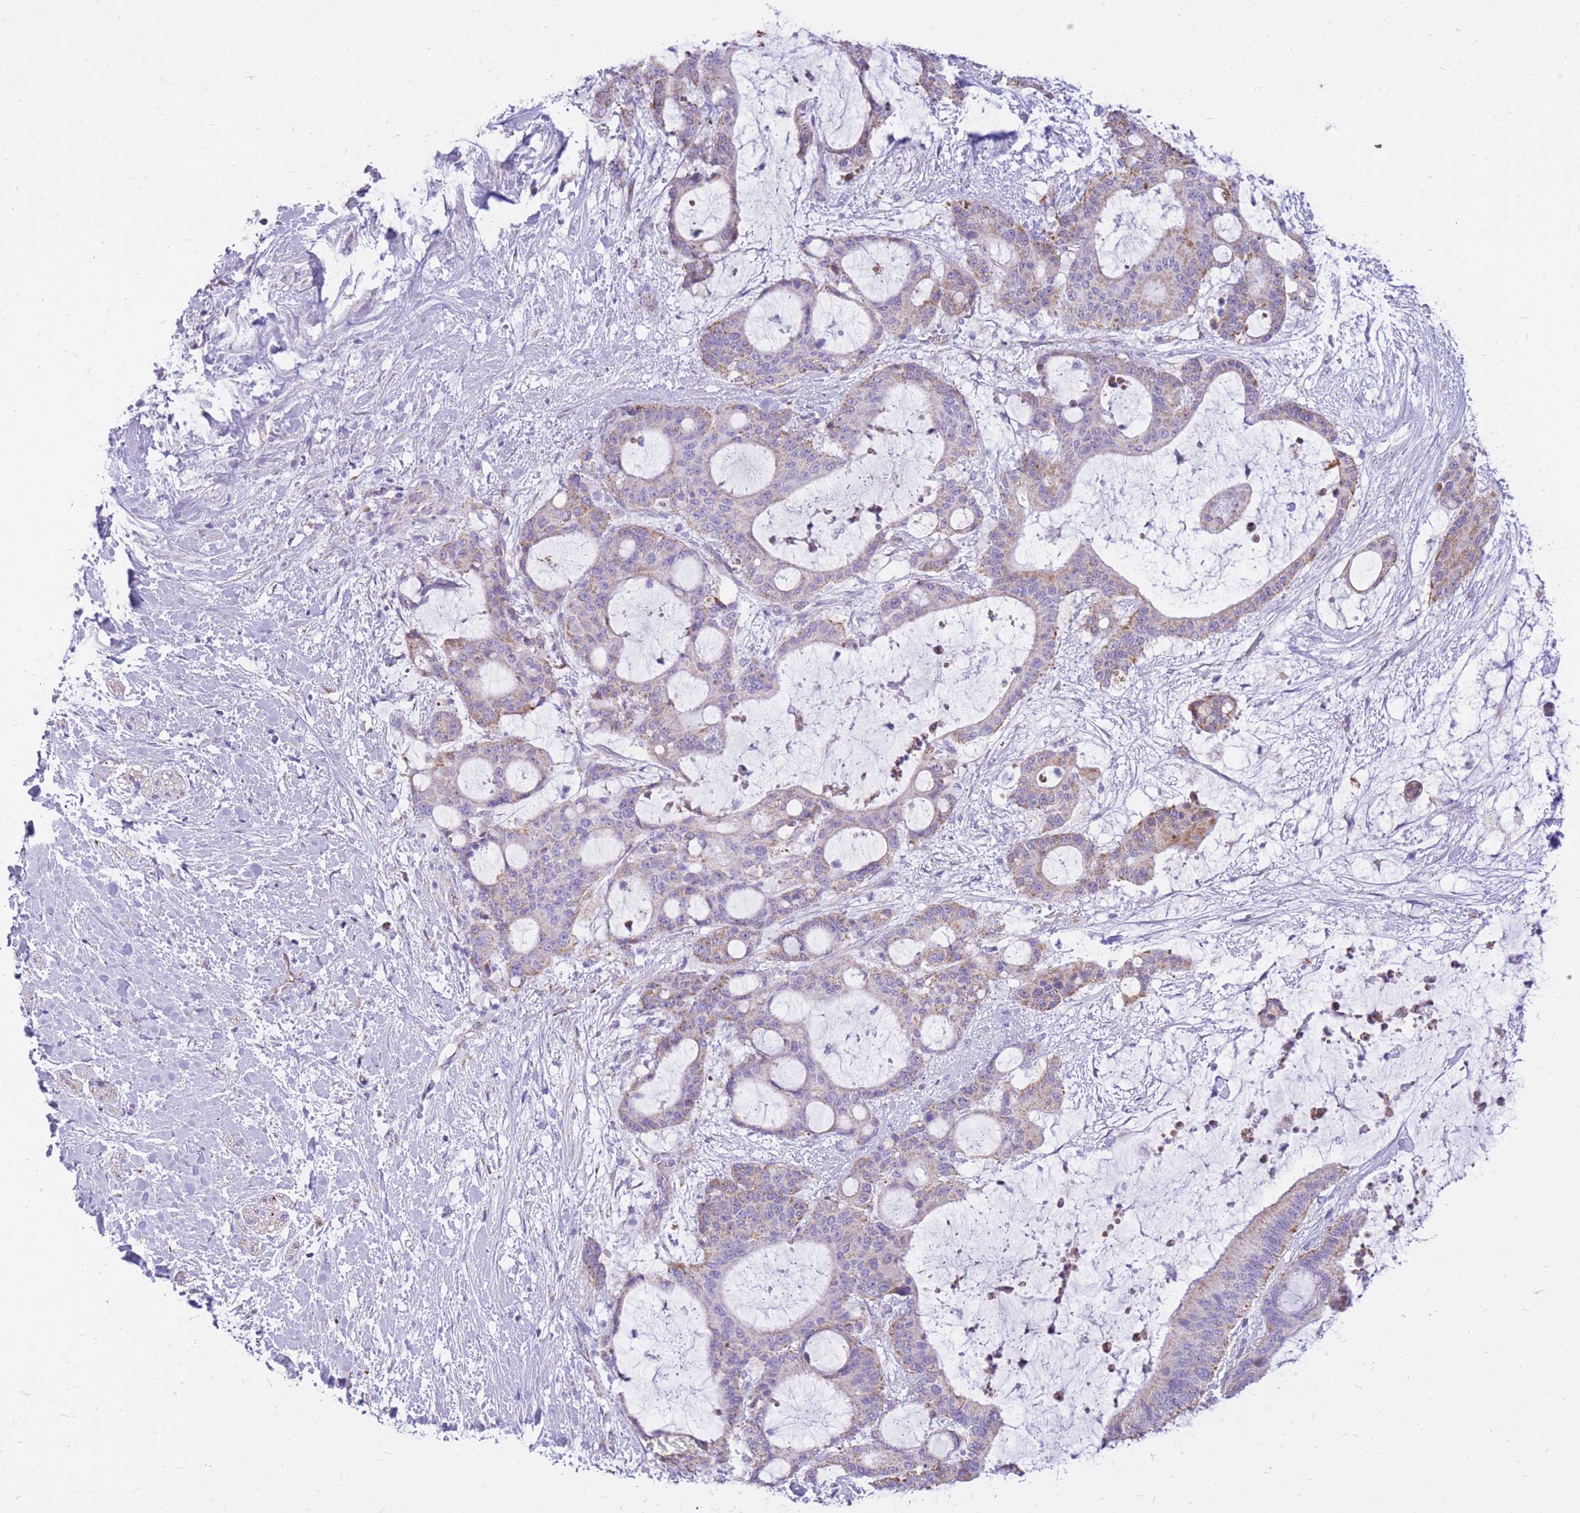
{"staining": {"intensity": "weak", "quantity": "<25%", "location": "cytoplasmic/membranous"}, "tissue": "liver cancer", "cell_type": "Tumor cells", "image_type": "cancer", "snomed": [{"axis": "morphology", "description": "Normal tissue, NOS"}, {"axis": "morphology", "description": "Cholangiocarcinoma"}, {"axis": "topography", "description": "Liver"}, {"axis": "topography", "description": "Peripheral nerve tissue"}], "caption": "High power microscopy image of an IHC micrograph of liver cancer (cholangiocarcinoma), revealing no significant expression in tumor cells.", "gene": "PCSK1", "patient": {"sex": "female", "age": 73}}